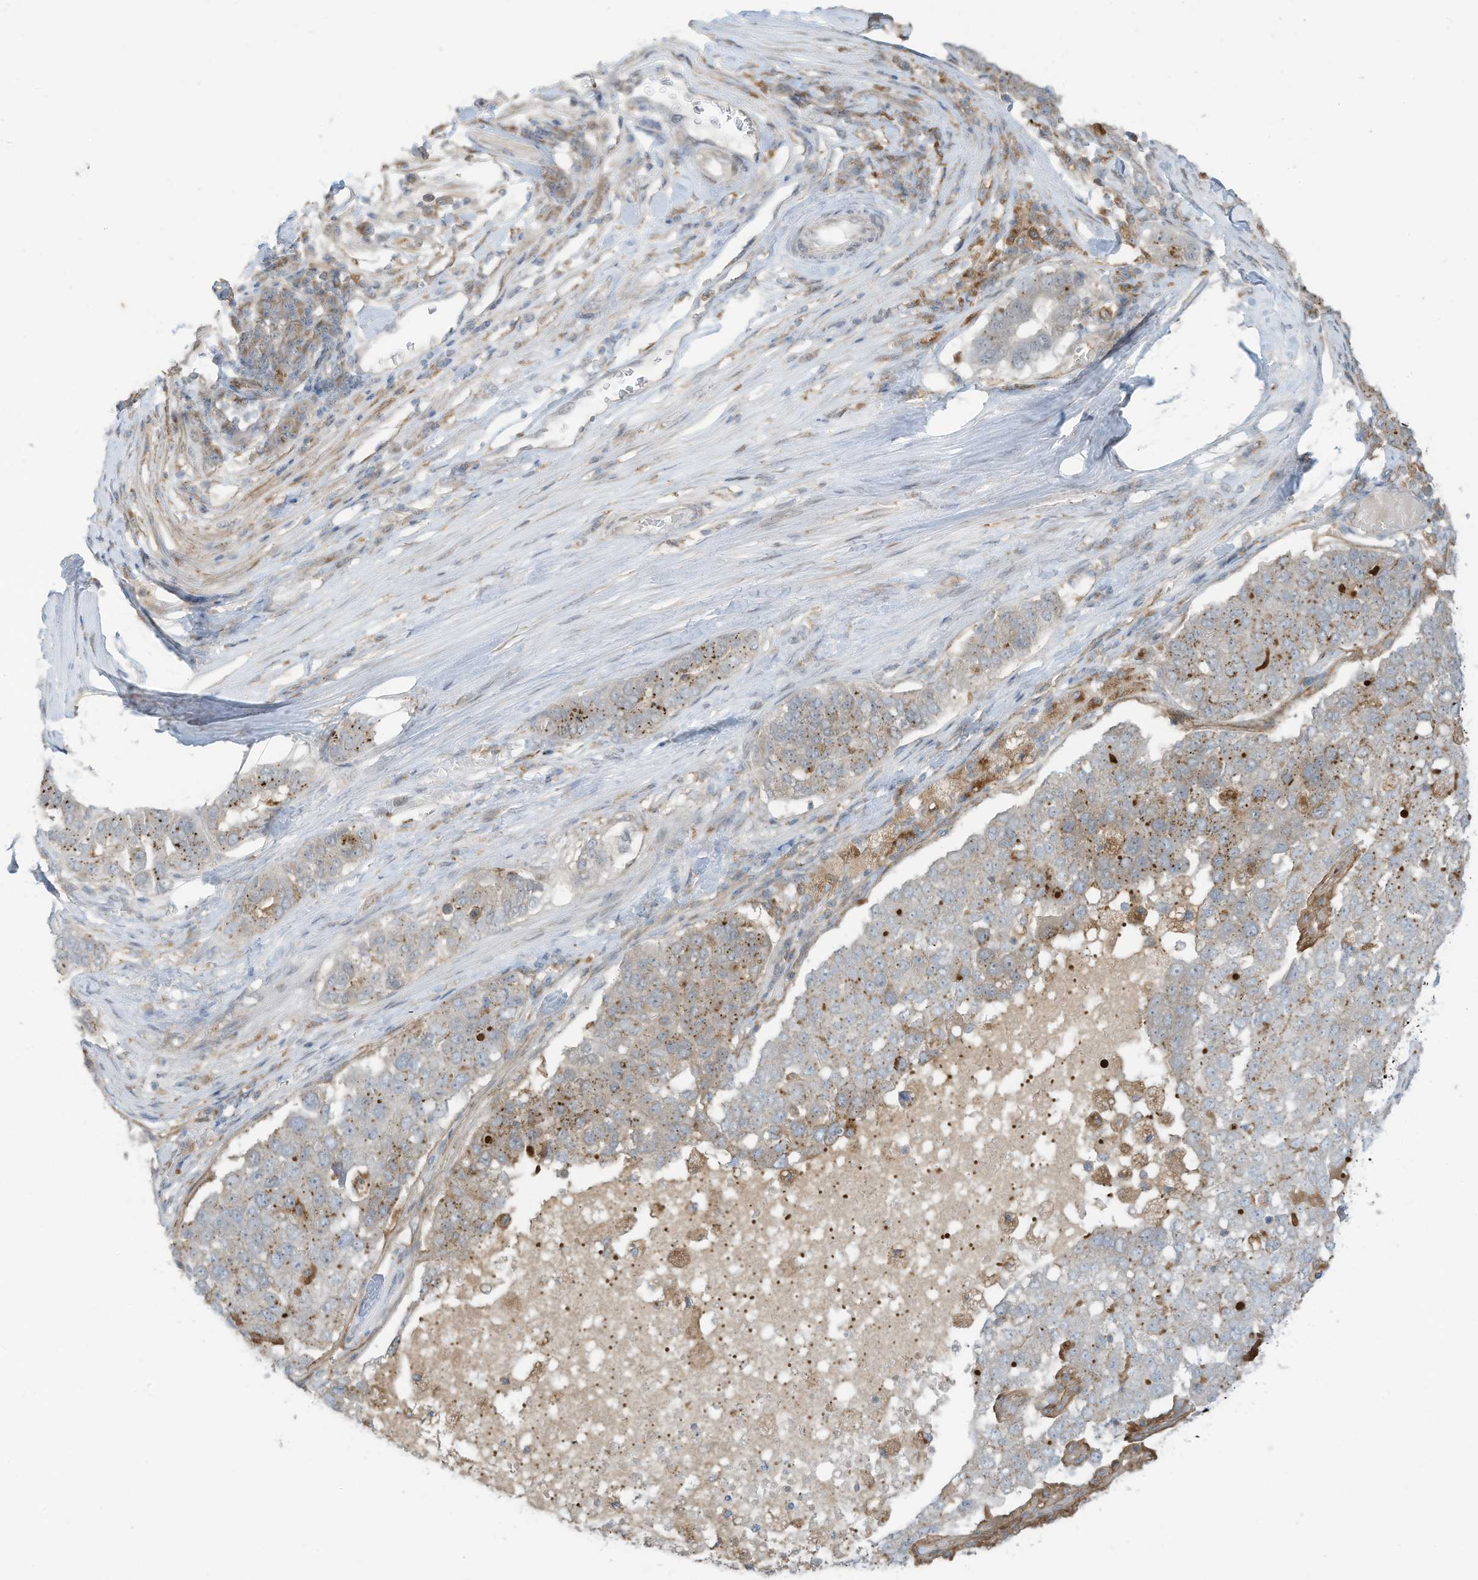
{"staining": {"intensity": "weak", "quantity": "<25%", "location": "cytoplasmic/membranous"}, "tissue": "pancreatic cancer", "cell_type": "Tumor cells", "image_type": "cancer", "snomed": [{"axis": "morphology", "description": "Adenocarcinoma, NOS"}, {"axis": "topography", "description": "Pancreas"}], "caption": "A micrograph of human pancreatic adenocarcinoma is negative for staining in tumor cells.", "gene": "DZIP3", "patient": {"sex": "female", "age": 61}}